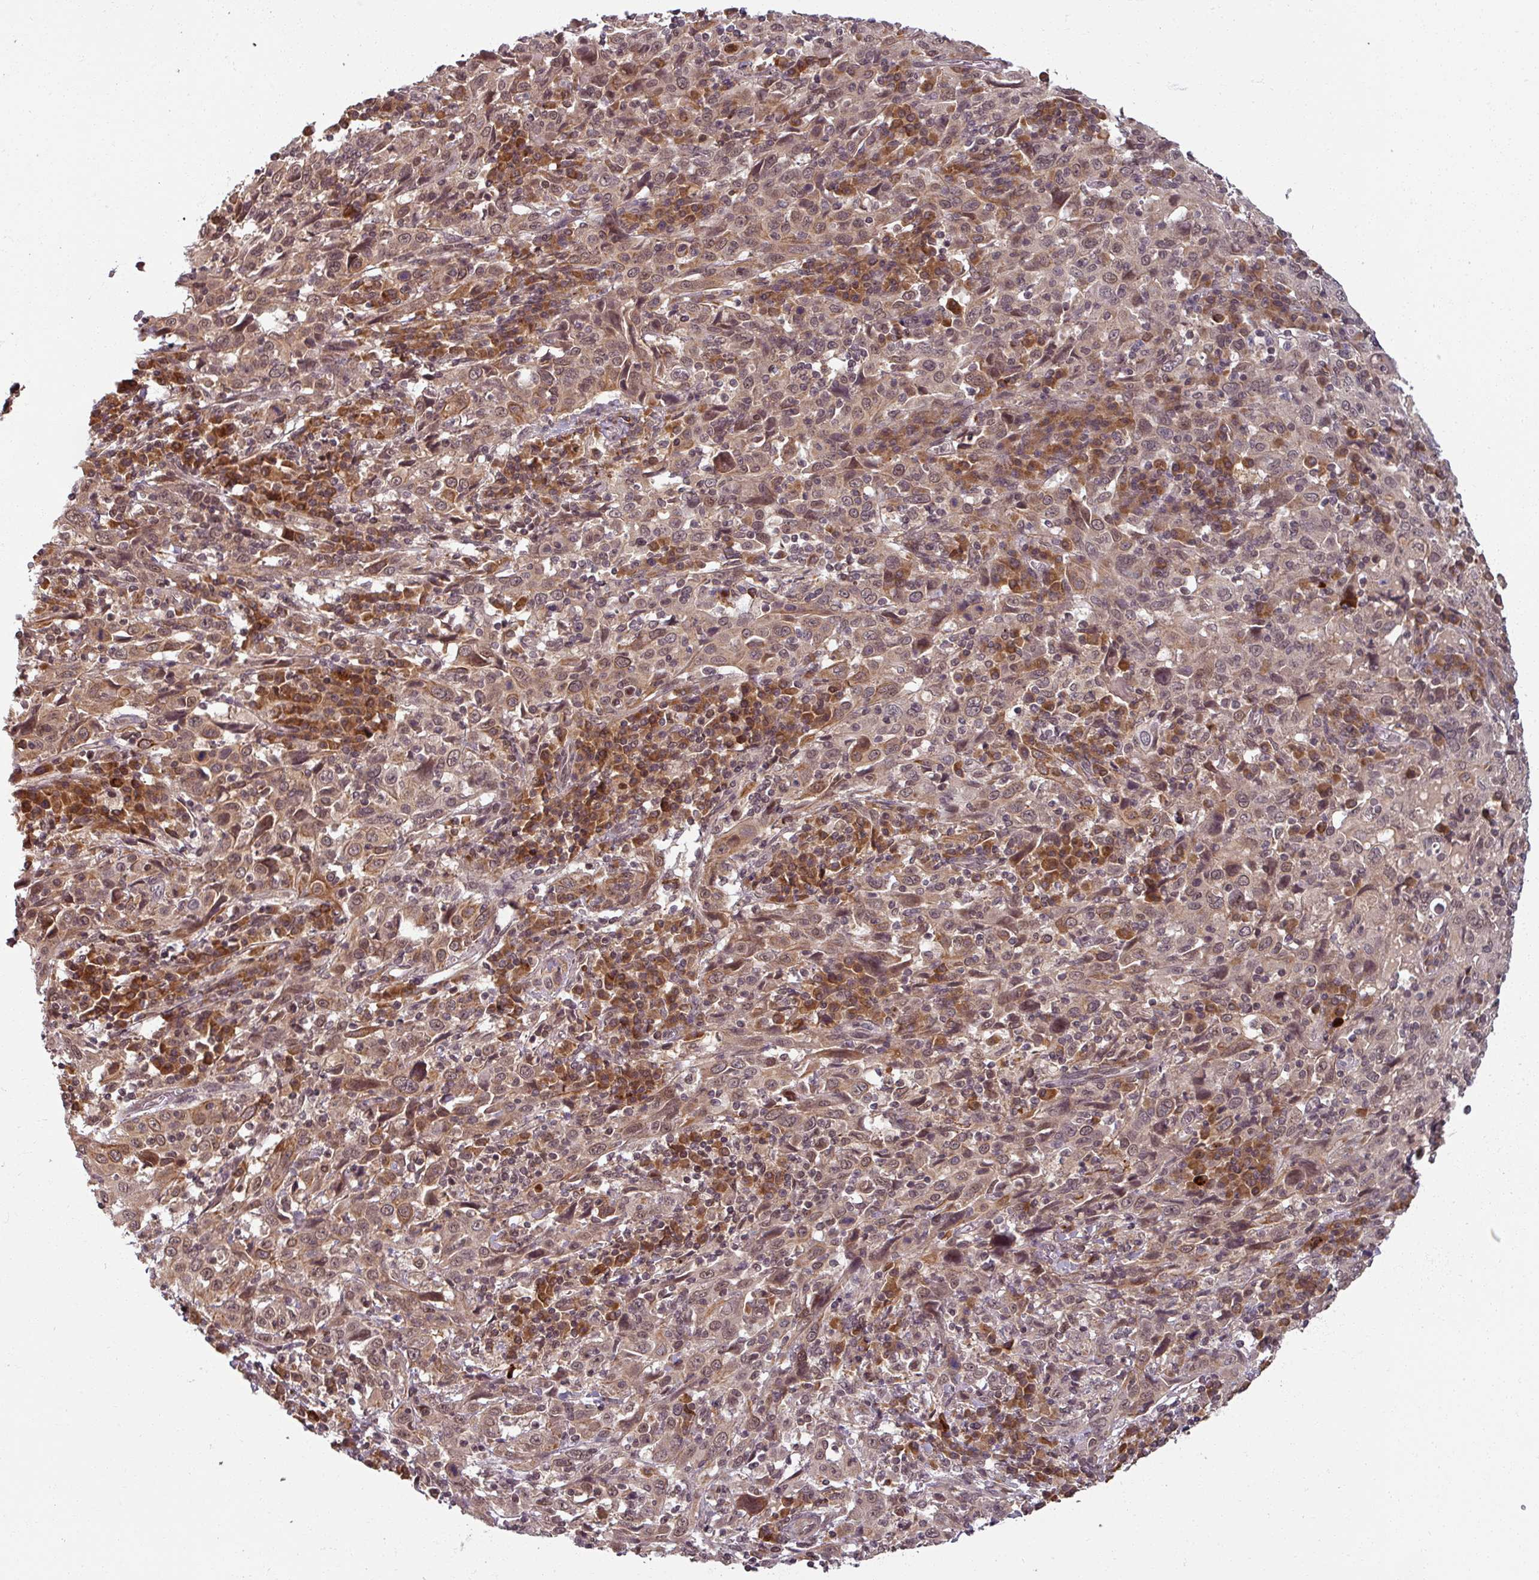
{"staining": {"intensity": "weak", "quantity": "25%-75%", "location": "cytoplasmic/membranous,nuclear"}, "tissue": "cervical cancer", "cell_type": "Tumor cells", "image_type": "cancer", "snomed": [{"axis": "morphology", "description": "Squamous cell carcinoma, NOS"}, {"axis": "topography", "description": "Cervix"}], "caption": "High-power microscopy captured an immunohistochemistry histopathology image of squamous cell carcinoma (cervical), revealing weak cytoplasmic/membranous and nuclear positivity in approximately 25%-75% of tumor cells. The staining was performed using DAB, with brown indicating positive protein expression. Nuclei are stained blue with hematoxylin.", "gene": "POLR2G", "patient": {"sex": "female", "age": 46}}